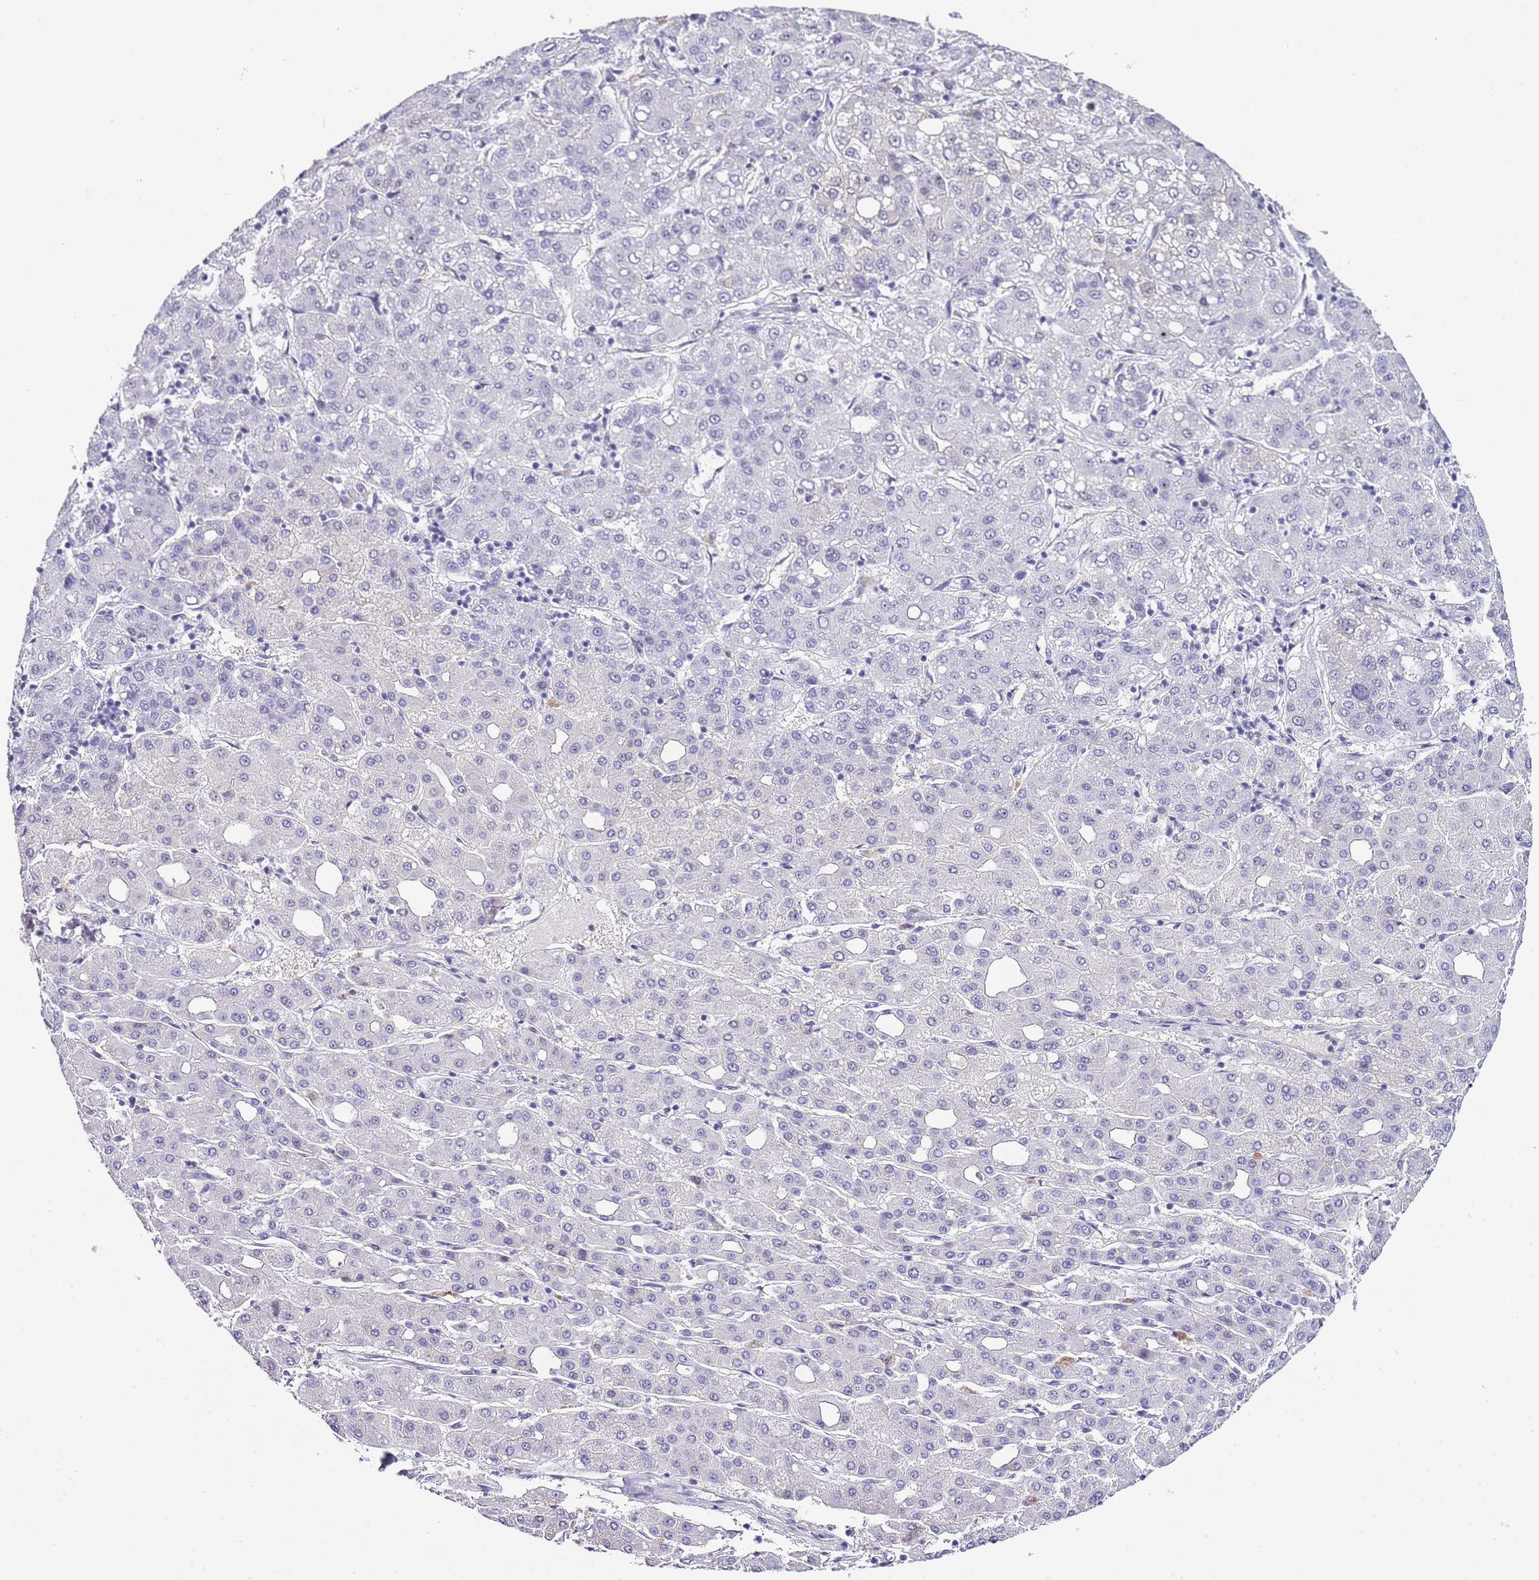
{"staining": {"intensity": "negative", "quantity": "none", "location": "none"}, "tissue": "liver cancer", "cell_type": "Tumor cells", "image_type": "cancer", "snomed": [{"axis": "morphology", "description": "Carcinoma, Hepatocellular, NOS"}, {"axis": "topography", "description": "Liver"}], "caption": "DAB immunohistochemical staining of human hepatocellular carcinoma (liver) displays no significant positivity in tumor cells.", "gene": "NOP56", "patient": {"sex": "male", "age": 65}}